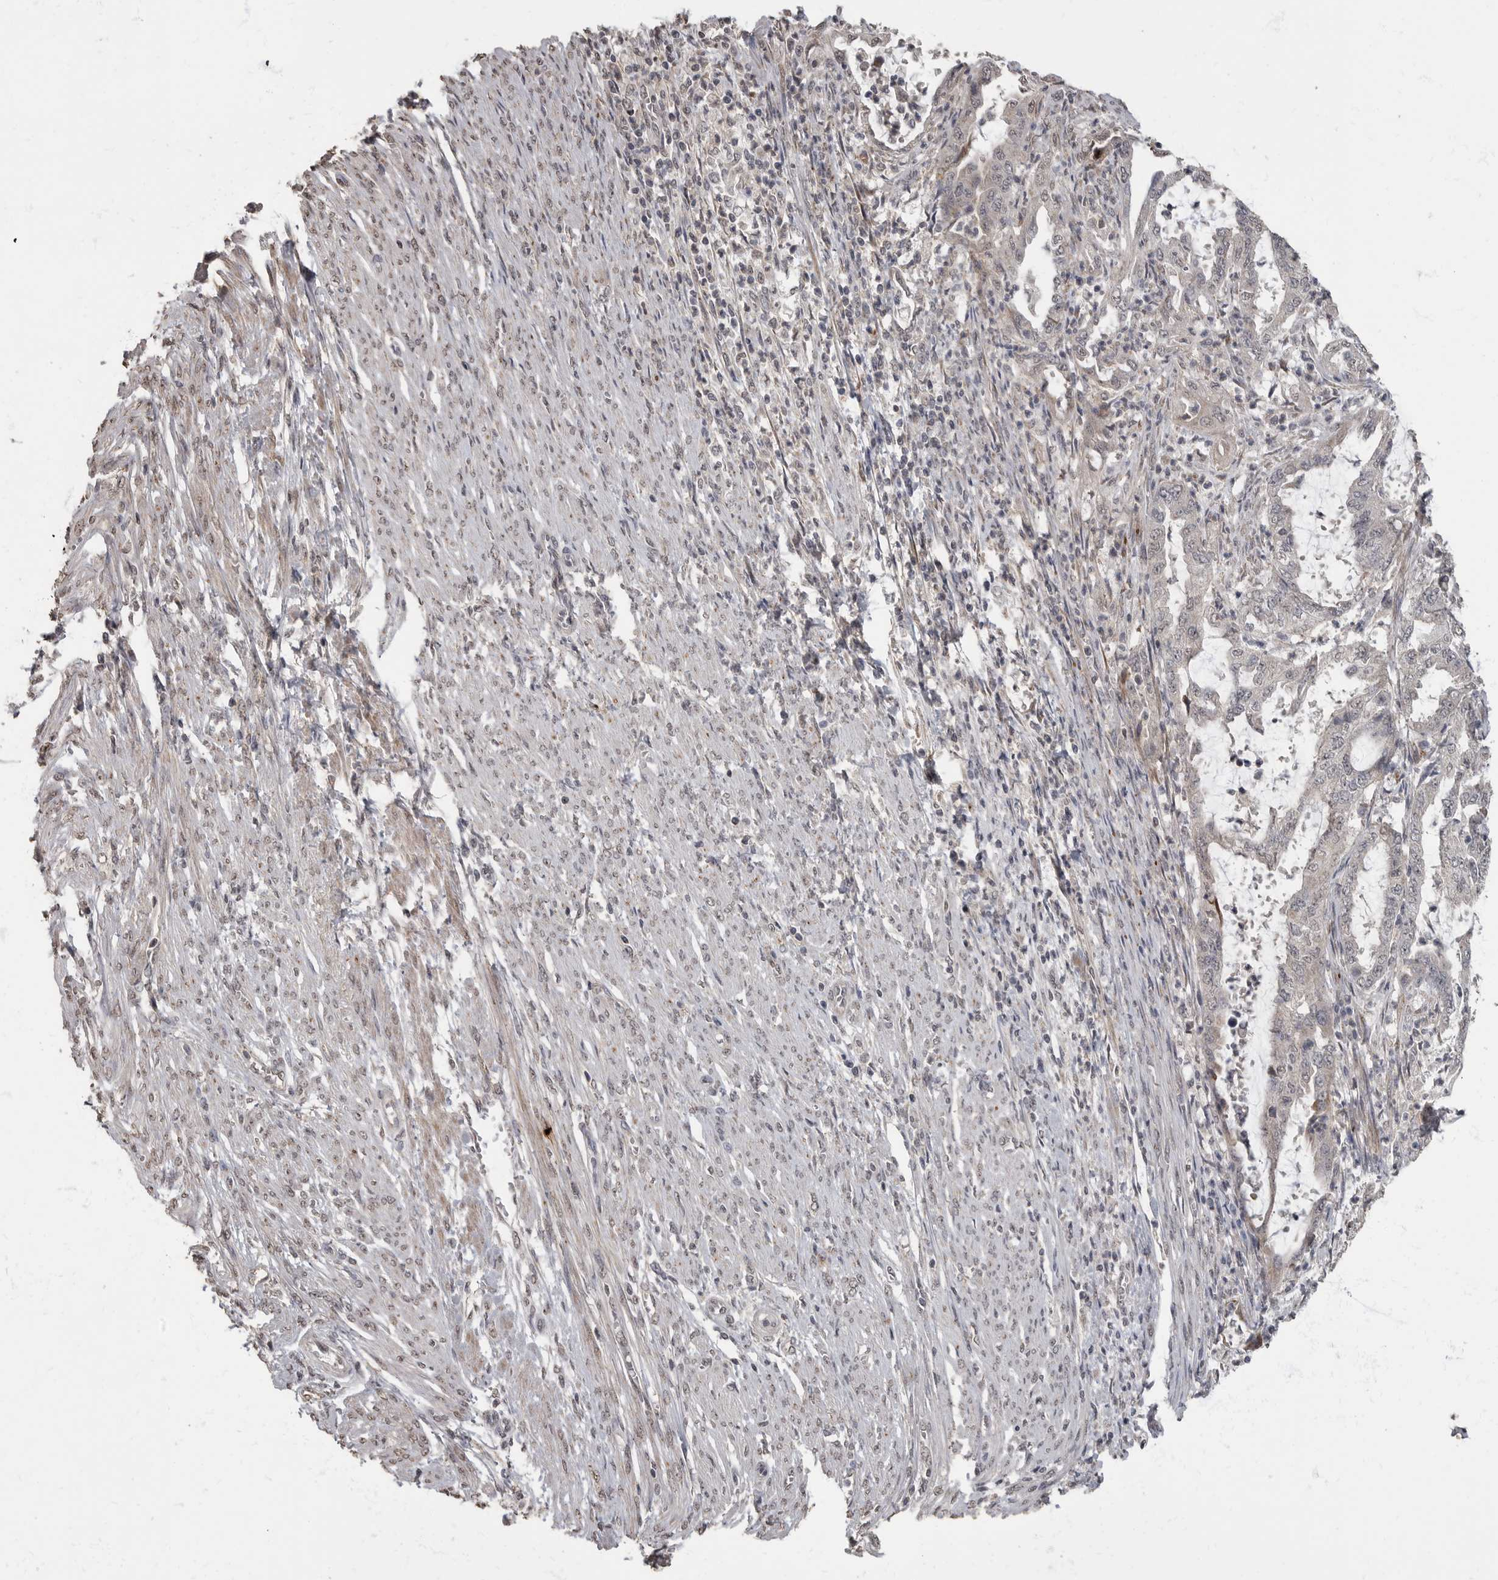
{"staining": {"intensity": "negative", "quantity": "none", "location": "none"}, "tissue": "endometrial cancer", "cell_type": "Tumor cells", "image_type": "cancer", "snomed": [{"axis": "morphology", "description": "Adenocarcinoma, NOS"}, {"axis": "topography", "description": "Endometrium"}], "caption": "Immunohistochemistry micrograph of endometrial adenocarcinoma stained for a protein (brown), which demonstrates no staining in tumor cells. (DAB IHC visualized using brightfield microscopy, high magnification).", "gene": "MAFG", "patient": {"sex": "female", "age": 51}}